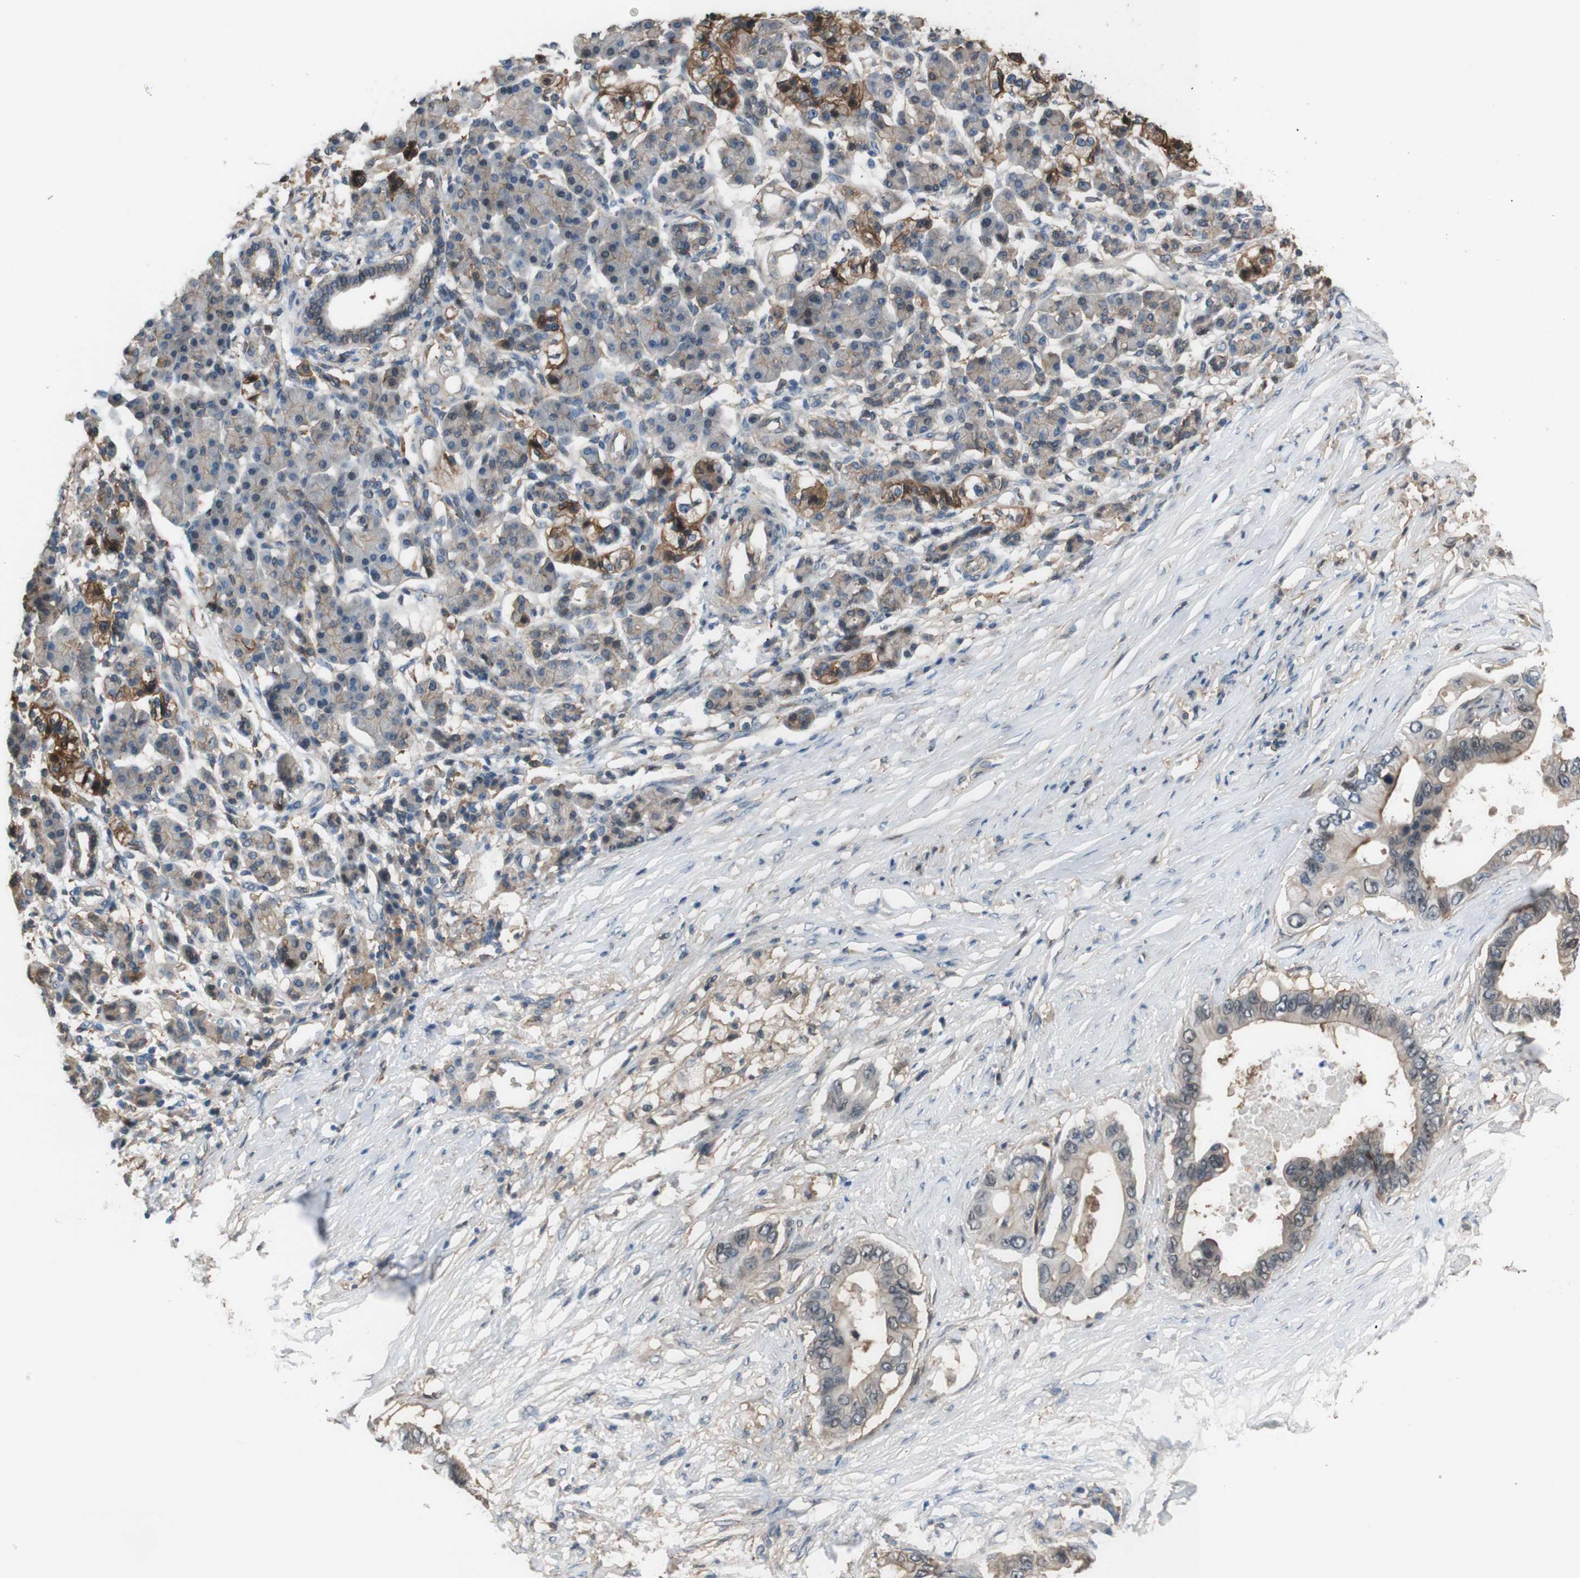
{"staining": {"intensity": "moderate", "quantity": "25%-75%", "location": "cytoplasmic/membranous"}, "tissue": "pancreatic cancer", "cell_type": "Tumor cells", "image_type": "cancer", "snomed": [{"axis": "morphology", "description": "Adenocarcinoma, NOS"}, {"axis": "topography", "description": "Pancreas"}], "caption": "Brown immunohistochemical staining in human pancreatic adenocarcinoma reveals moderate cytoplasmic/membranous expression in about 25%-75% of tumor cells.", "gene": "ATP2B1", "patient": {"sex": "male", "age": 77}}